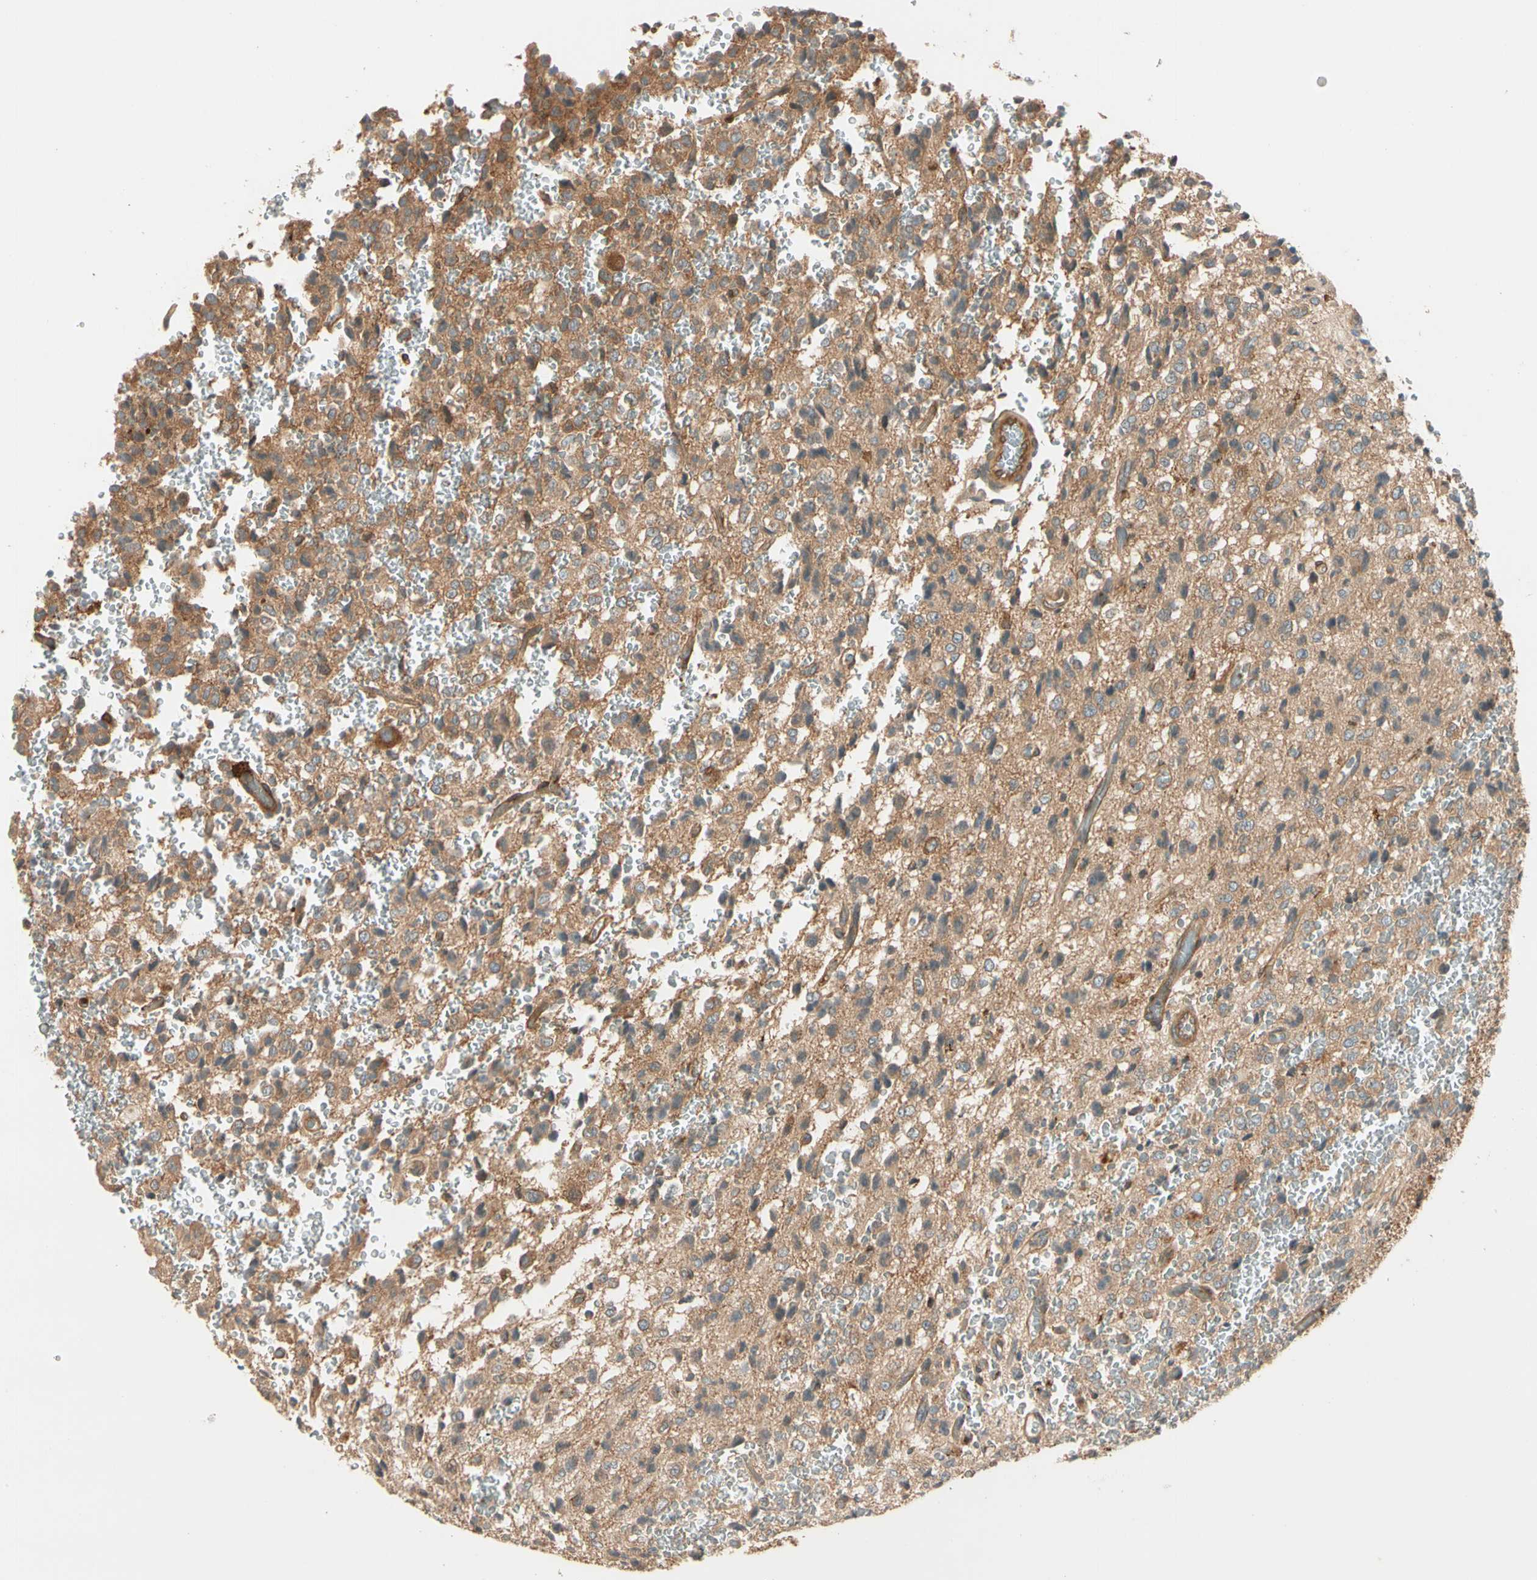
{"staining": {"intensity": "moderate", "quantity": "25%-75%", "location": "cytoplasmic/membranous"}, "tissue": "glioma", "cell_type": "Tumor cells", "image_type": "cancer", "snomed": [{"axis": "morphology", "description": "Glioma, malignant, High grade"}, {"axis": "topography", "description": "pancreas cauda"}], "caption": "High-power microscopy captured an IHC image of glioma, revealing moderate cytoplasmic/membranous expression in about 25%-75% of tumor cells.", "gene": "ROCK2", "patient": {"sex": "male", "age": 60}}